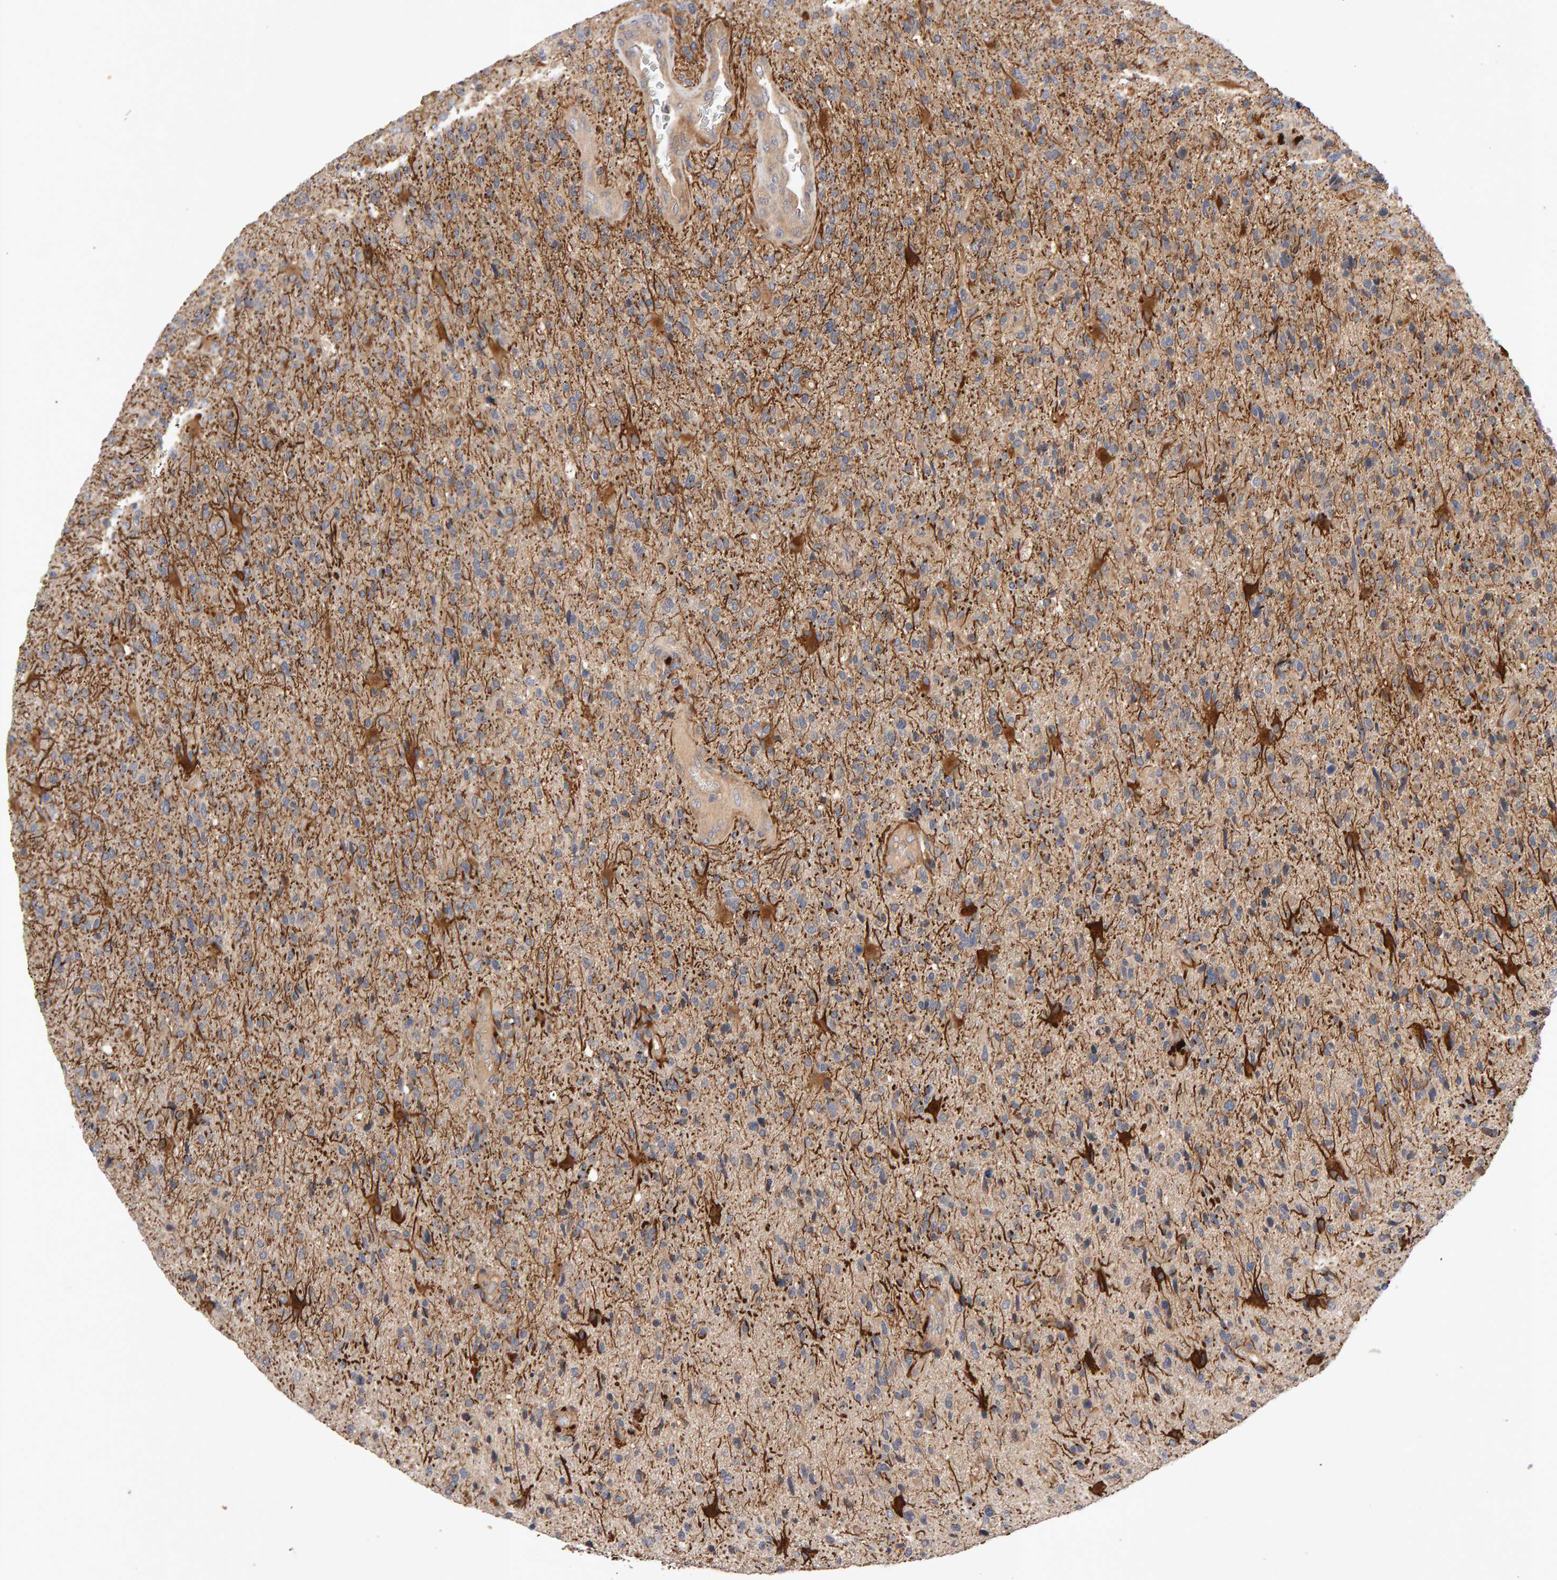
{"staining": {"intensity": "weak", "quantity": ">75%", "location": "cytoplasmic/membranous"}, "tissue": "glioma", "cell_type": "Tumor cells", "image_type": "cancer", "snomed": [{"axis": "morphology", "description": "Glioma, malignant, High grade"}, {"axis": "topography", "description": "Brain"}], "caption": "Protein expression analysis of glioma shows weak cytoplasmic/membranous expression in about >75% of tumor cells.", "gene": "RNF19A", "patient": {"sex": "male", "age": 72}}